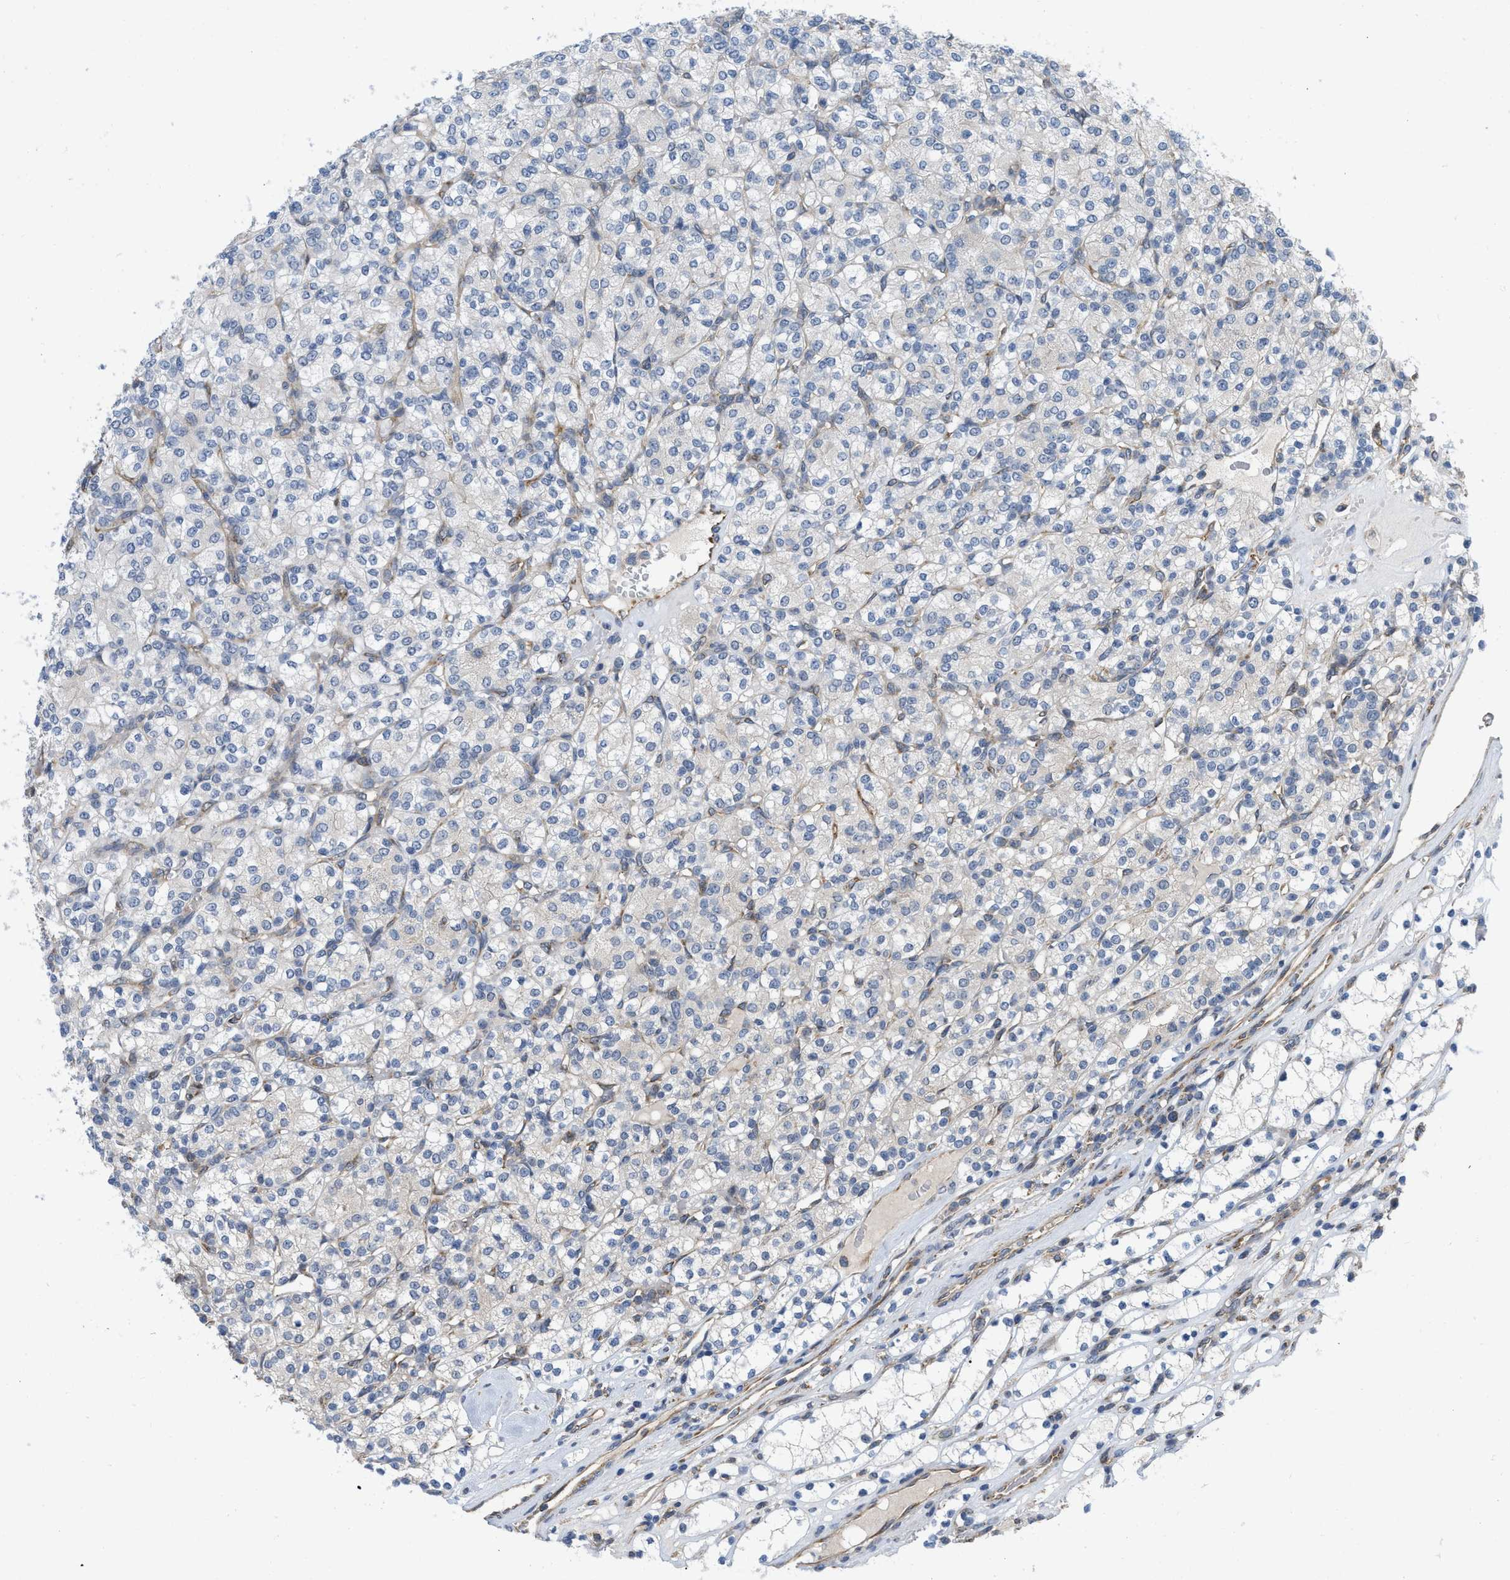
{"staining": {"intensity": "negative", "quantity": "none", "location": "none"}, "tissue": "renal cancer", "cell_type": "Tumor cells", "image_type": "cancer", "snomed": [{"axis": "morphology", "description": "Adenocarcinoma, NOS"}, {"axis": "topography", "description": "Kidney"}], "caption": "DAB immunohistochemical staining of adenocarcinoma (renal) displays no significant positivity in tumor cells.", "gene": "EOGT", "patient": {"sex": "male", "age": 77}}